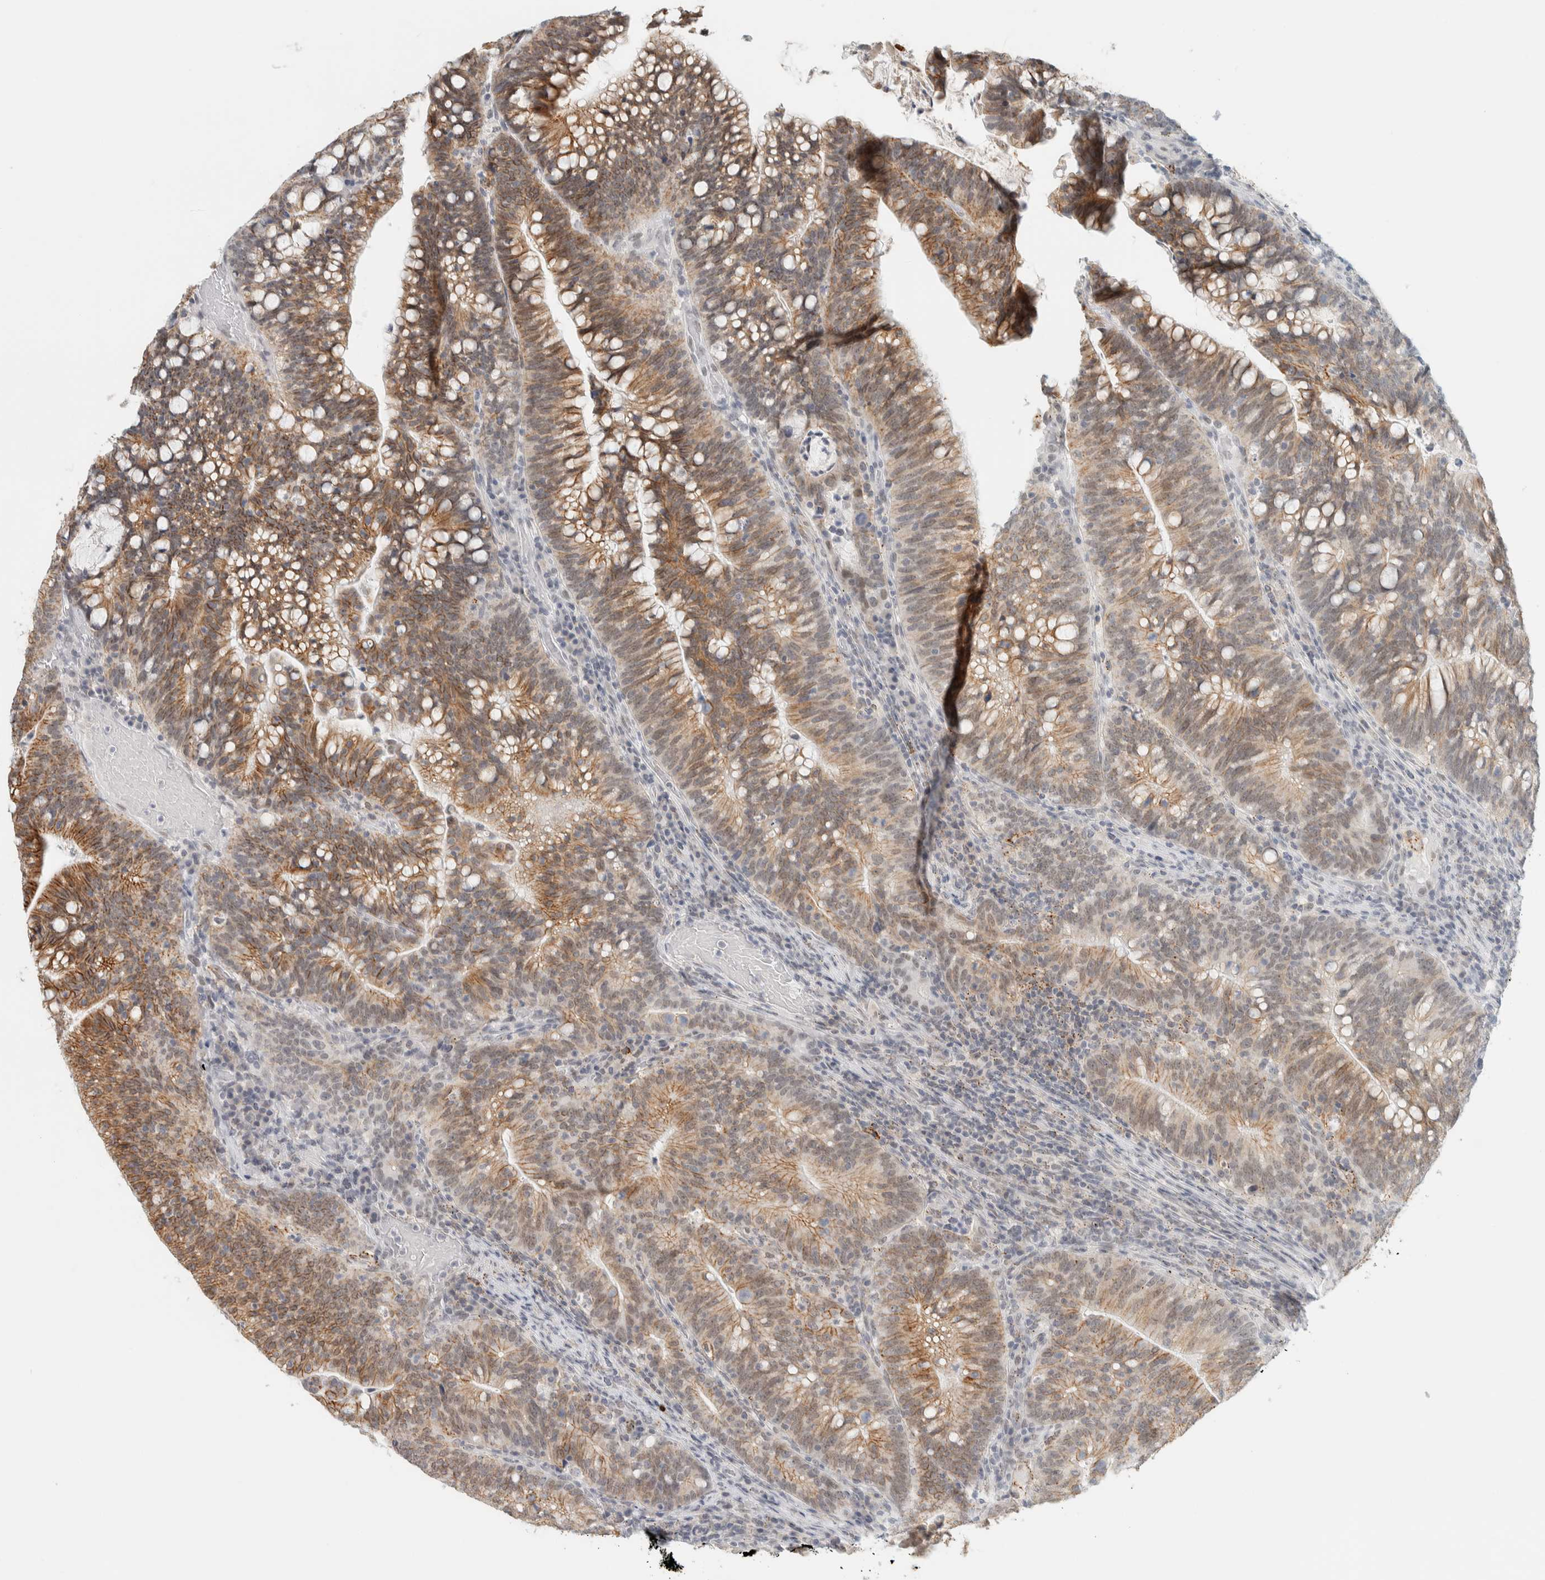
{"staining": {"intensity": "moderate", "quantity": ">75%", "location": "cytoplasmic/membranous"}, "tissue": "colorectal cancer", "cell_type": "Tumor cells", "image_type": "cancer", "snomed": [{"axis": "morphology", "description": "Adenocarcinoma, NOS"}, {"axis": "topography", "description": "Colon"}], "caption": "Immunohistochemical staining of colorectal cancer (adenocarcinoma) shows medium levels of moderate cytoplasmic/membranous protein expression in approximately >75% of tumor cells.", "gene": "CDH17", "patient": {"sex": "female", "age": 66}}